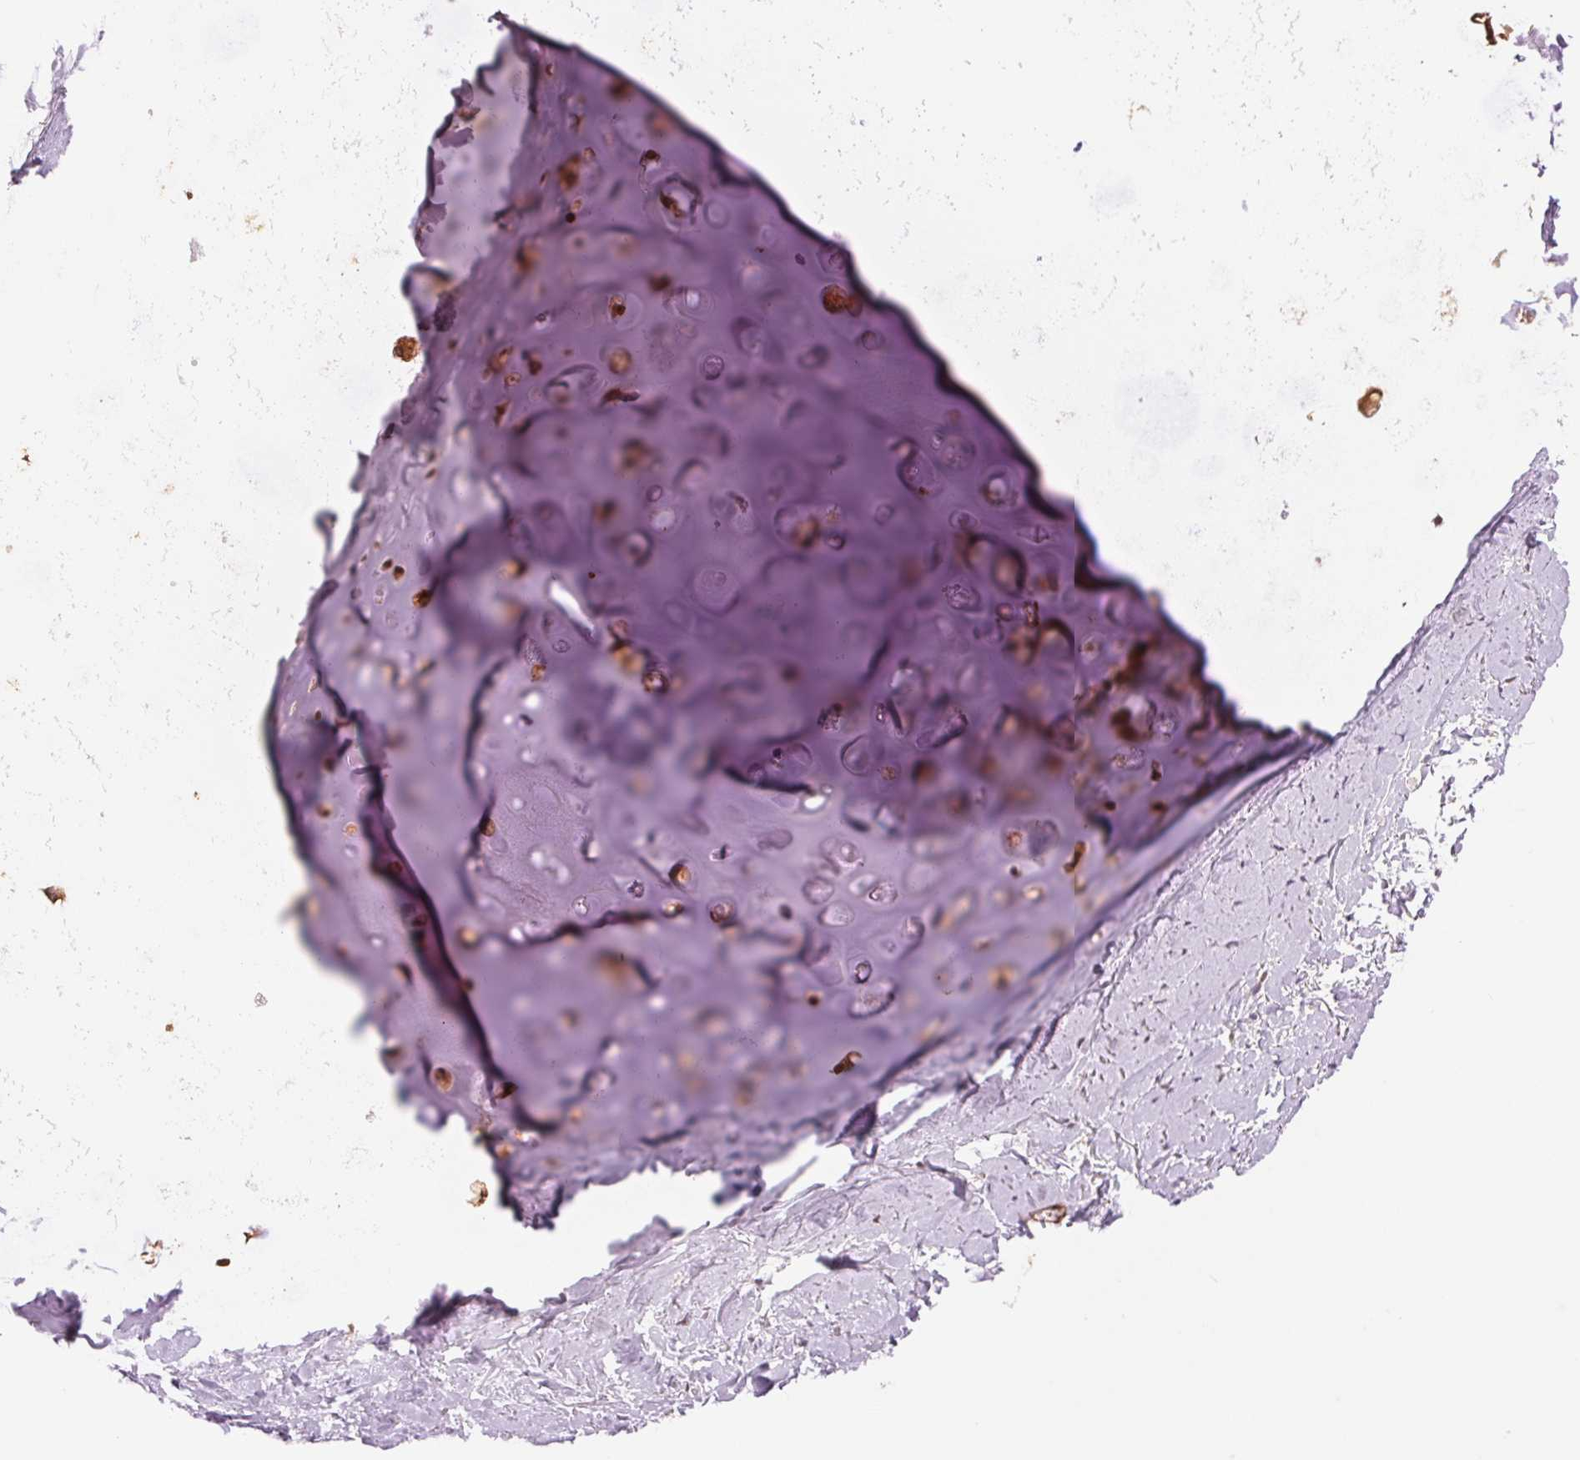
{"staining": {"intensity": "moderate", "quantity": "25%-75%", "location": "cytoplasmic/membranous,nuclear"}, "tissue": "soft tissue", "cell_type": "Chondrocytes", "image_type": "normal", "snomed": [{"axis": "morphology", "description": "Normal tissue, NOS"}, {"axis": "topography", "description": "Cartilage tissue"}, {"axis": "topography", "description": "Bronchus"}], "caption": "Chondrocytes display medium levels of moderate cytoplasmic/membranous,nuclear staining in about 25%-75% of cells in normal soft tissue.", "gene": "TMEM273", "patient": {"sex": "female", "age": 79}}